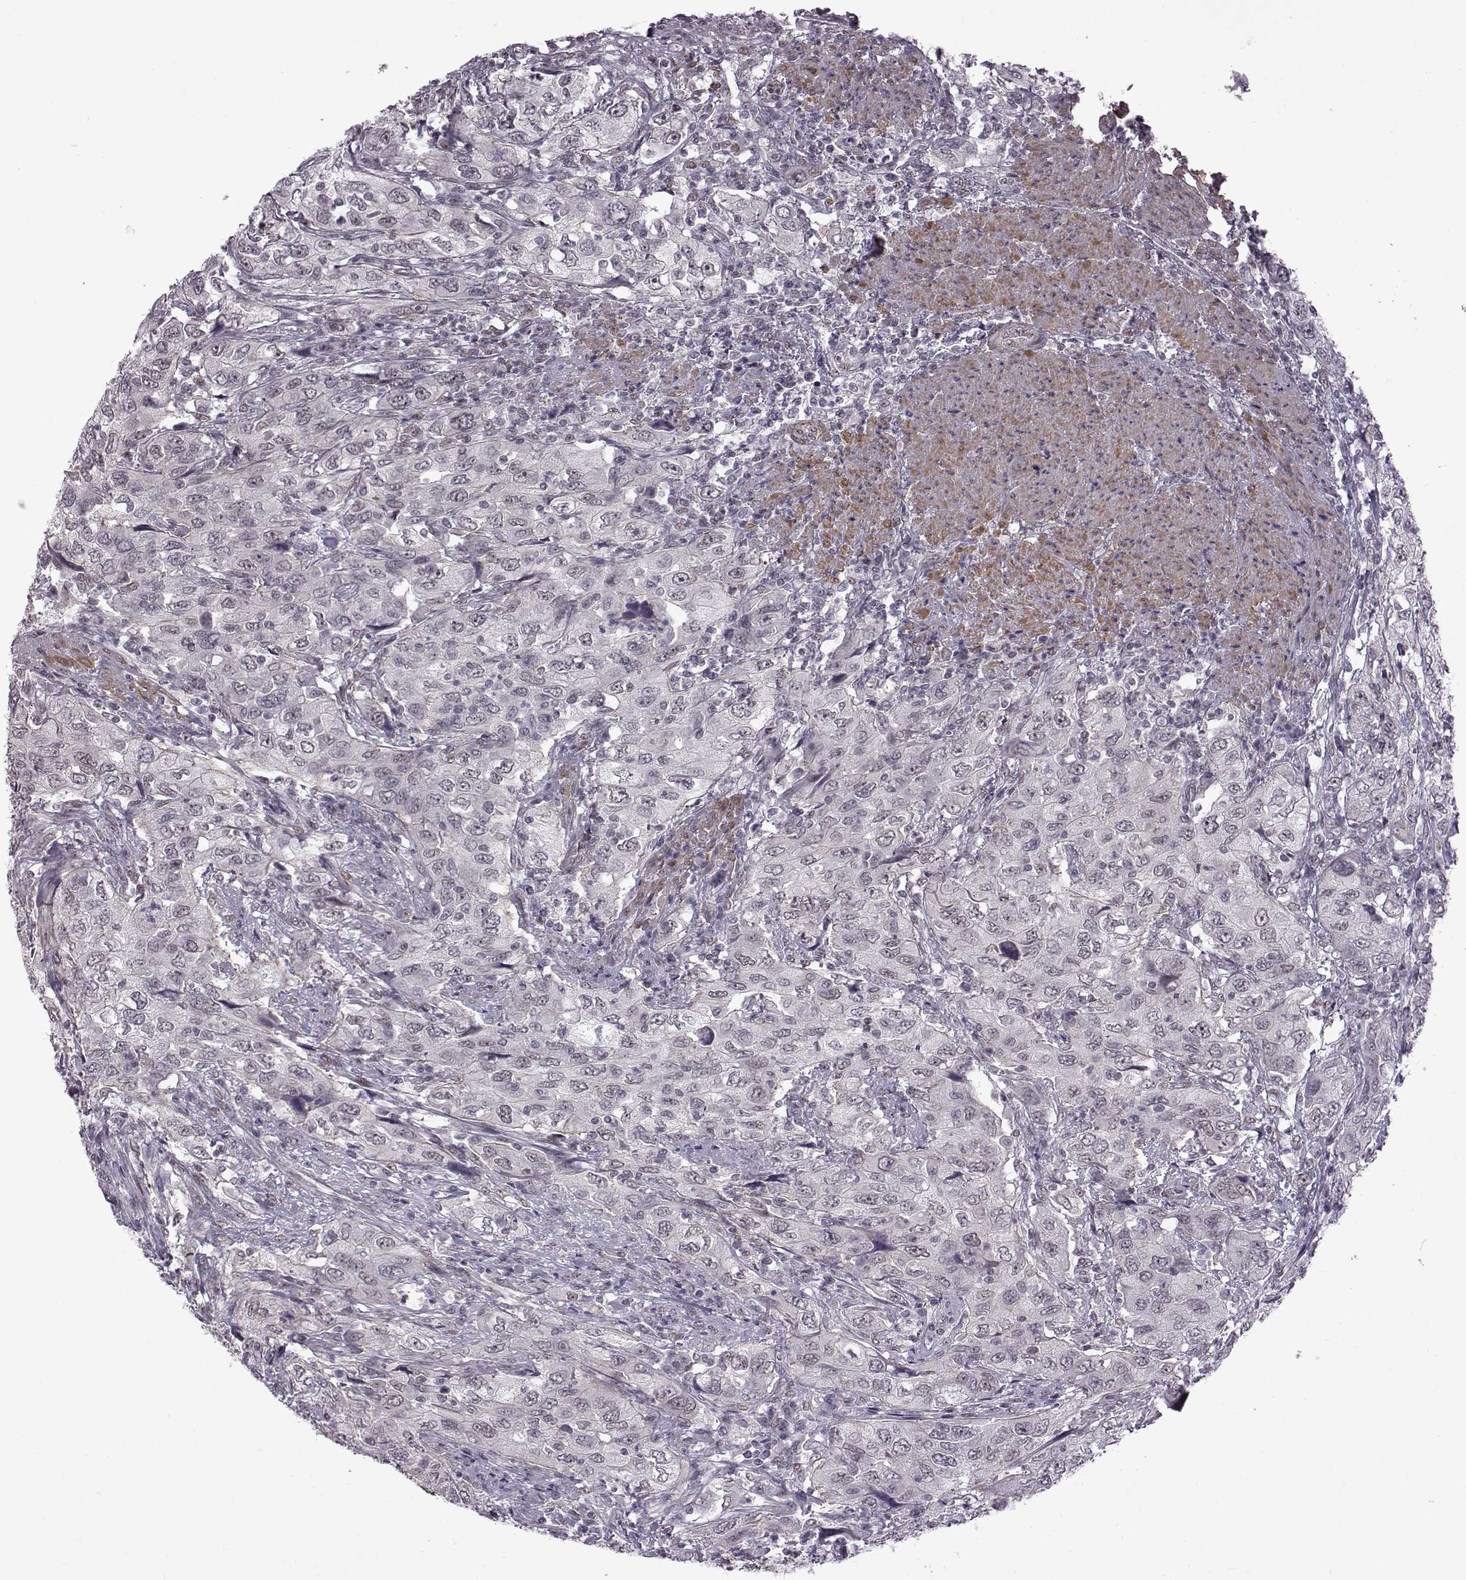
{"staining": {"intensity": "negative", "quantity": "none", "location": "none"}, "tissue": "urothelial cancer", "cell_type": "Tumor cells", "image_type": "cancer", "snomed": [{"axis": "morphology", "description": "Urothelial carcinoma, High grade"}, {"axis": "topography", "description": "Urinary bladder"}], "caption": "Immunohistochemistry (IHC) histopathology image of high-grade urothelial carcinoma stained for a protein (brown), which demonstrates no staining in tumor cells.", "gene": "SYNPO2", "patient": {"sex": "male", "age": 76}}